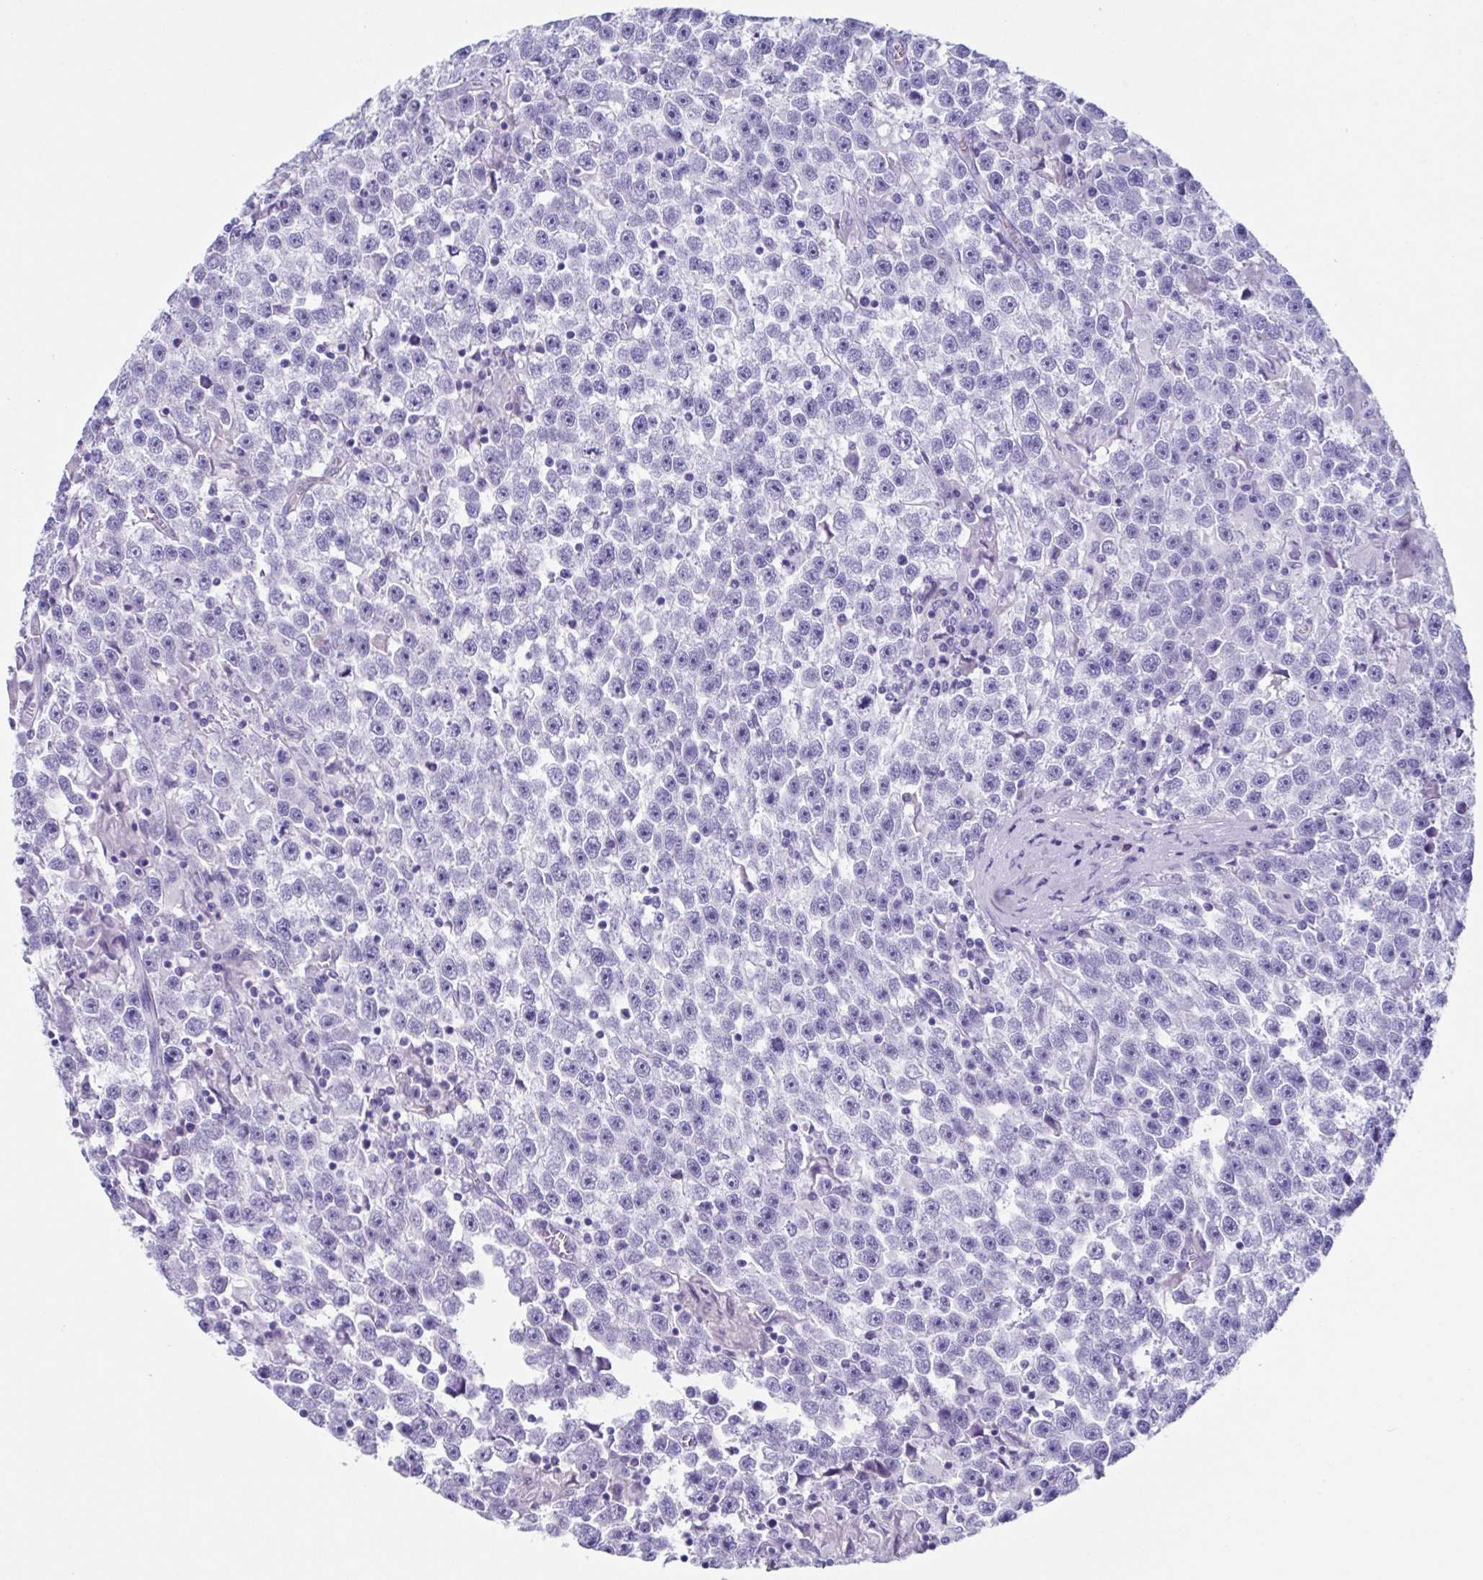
{"staining": {"intensity": "negative", "quantity": "none", "location": "none"}, "tissue": "testis cancer", "cell_type": "Tumor cells", "image_type": "cancer", "snomed": [{"axis": "morphology", "description": "Seminoma, NOS"}, {"axis": "topography", "description": "Testis"}], "caption": "Tumor cells show no significant protein positivity in testis cancer.", "gene": "USP35", "patient": {"sex": "male", "age": 31}}